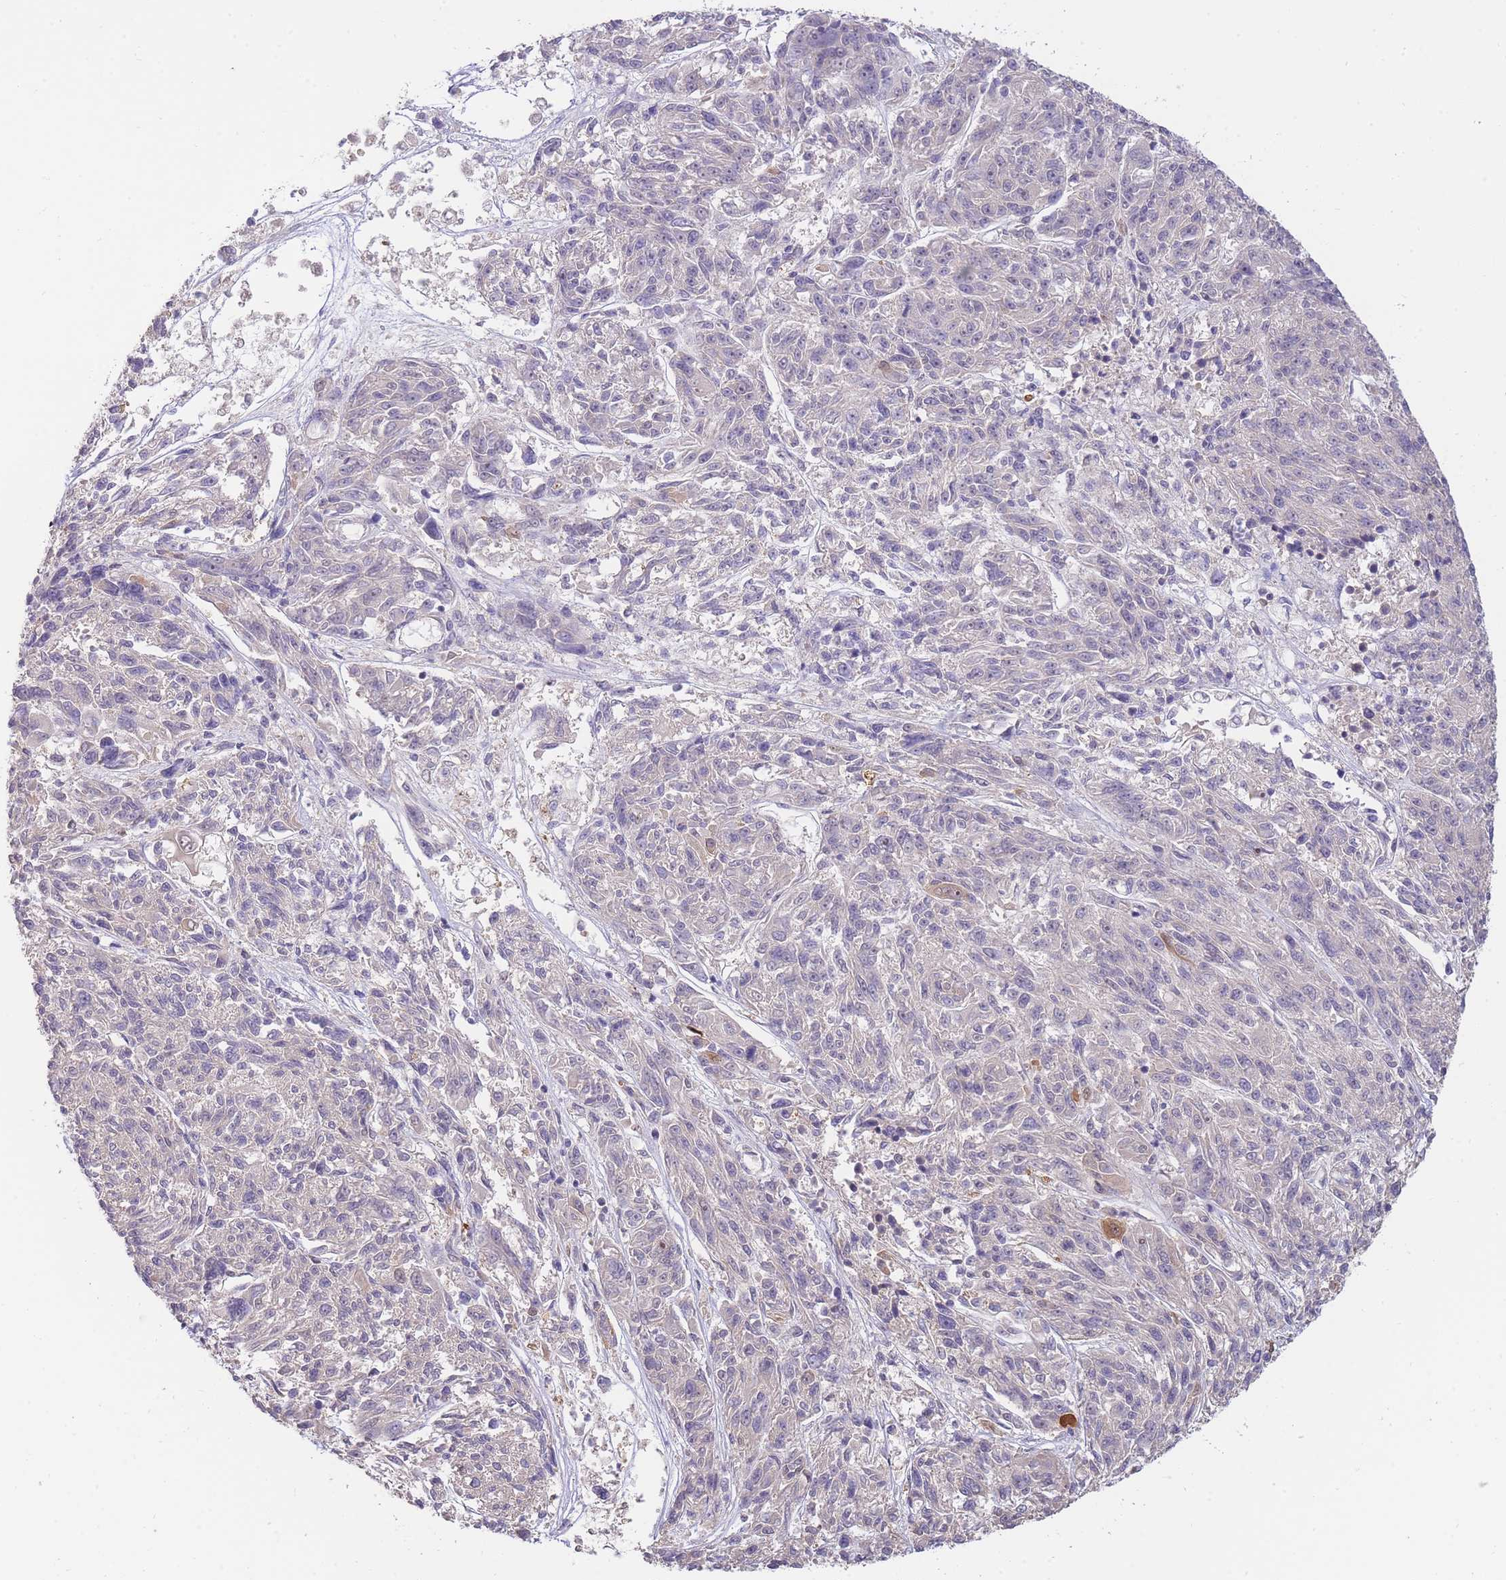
{"staining": {"intensity": "moderate", "quantity": "<25%", "location": "cytoplasmic/membranous"}, "tissue": "melanoma", "cell_type": "Tumor cells", "image_type": "cancer", "snomed": [{"axis": "morphology", "description": "Malignant melanoma, NOS"}, {"axis": "topography", "description": "Skin"}], "caption": "About <25% of tumor cells in melanoma exhibit moderate cytoplasmic/membranous protein staining as visualized by brown immunohistochemical staining.", "gene": "SMC6", "patient": {"sex": "male", "age": 53}}